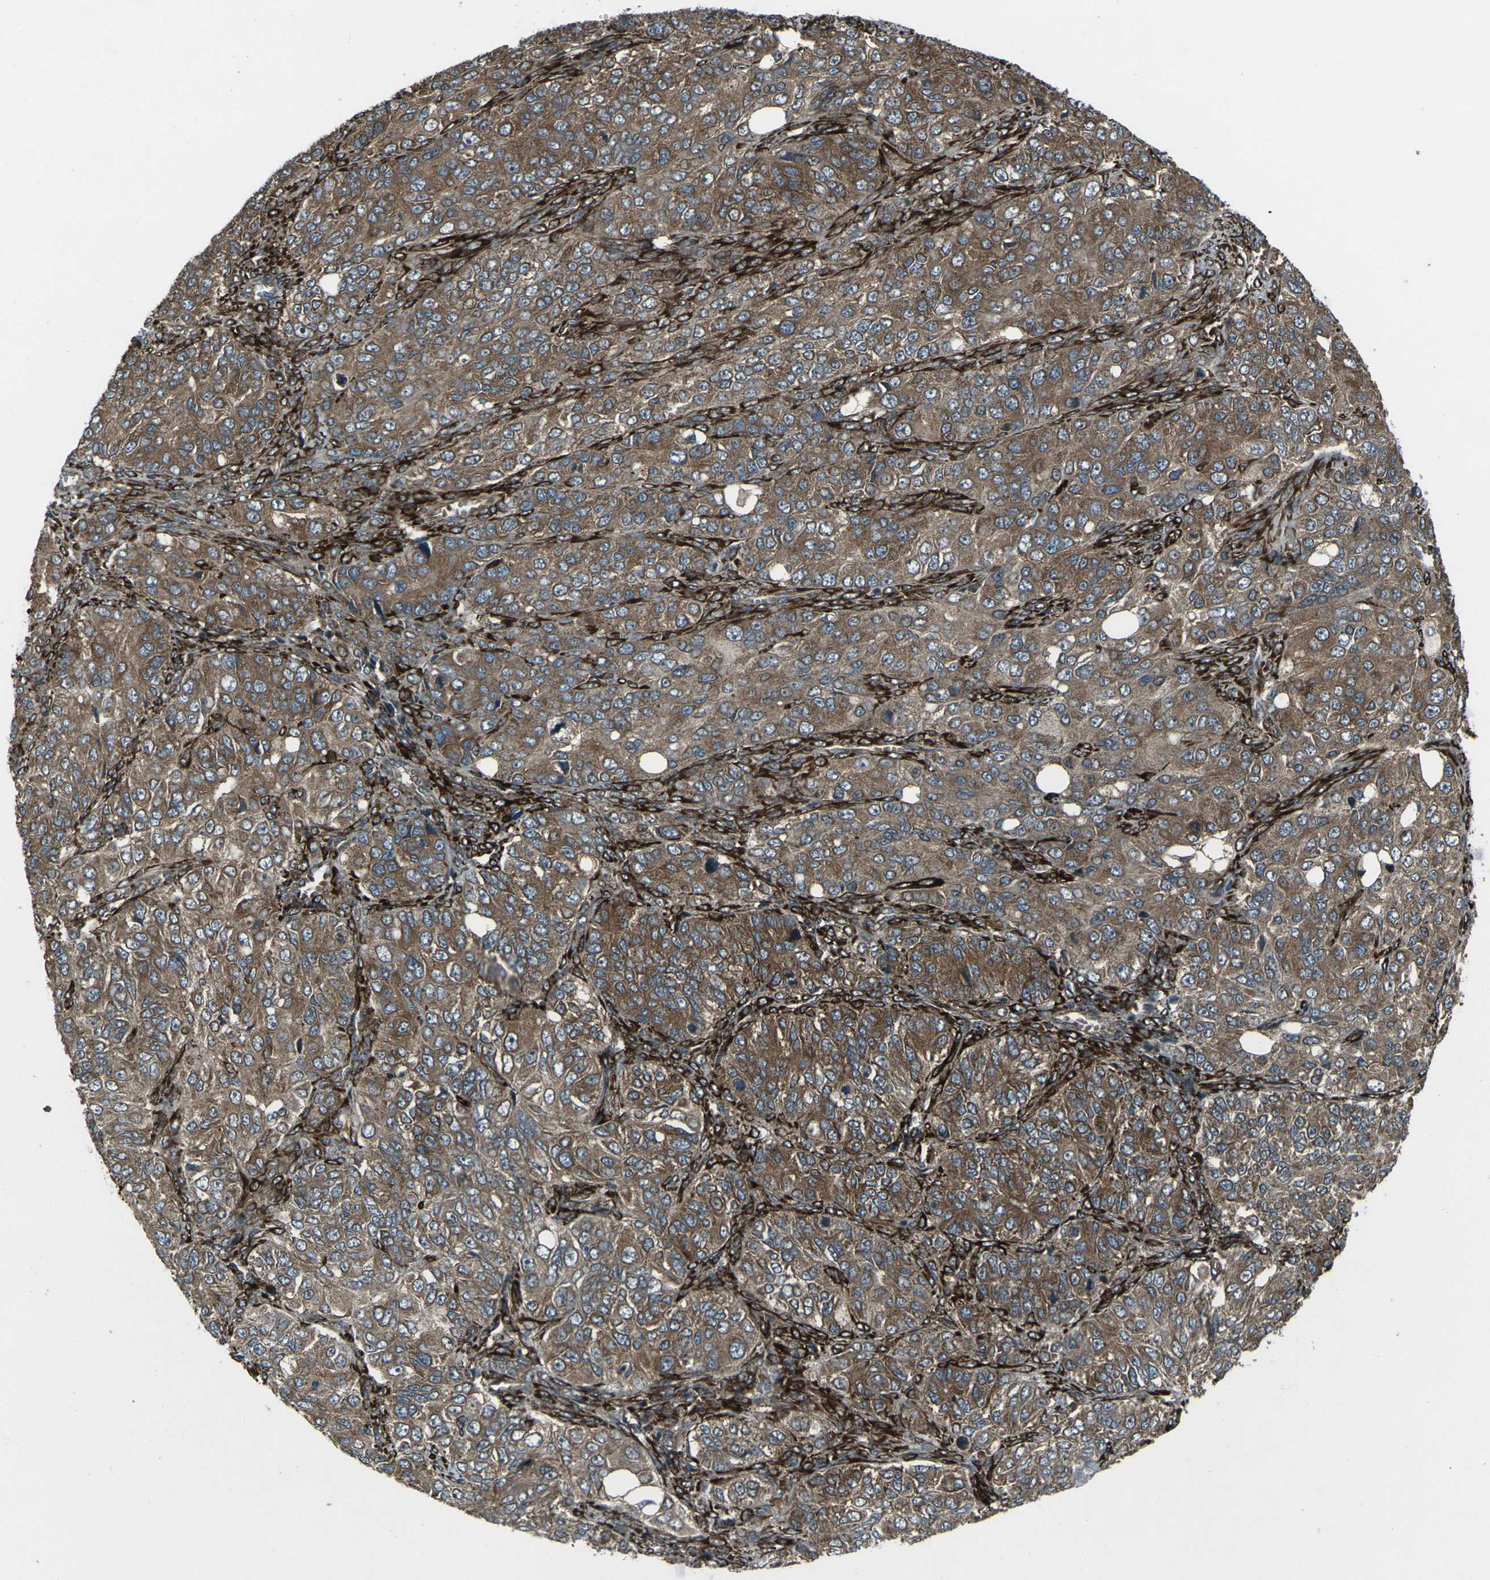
{"staining": {"intensity": "moderate", "quantity": ">75%", "location": "cytoplasmic/membranous"}, "tissue": "ovarian cancer", "cell_type": "Tumor cells", "image_type": "cancer", "snomed": [{"axis": "morphology", "description": "Carcinoma, endometroid"}, {"axis": "topography", "description": "Ovary"}], "caption": "Tumor cells display medium levels of moderate cytoplasmic/membranous expression in approximately >75% of cells in ovarian cancer (endometroid carcinoma). (Brightfield microscopy of DAB IHC at high magnification).", "gene": "LSMEM1", "patient": {"sex": "female", "age": 51}}